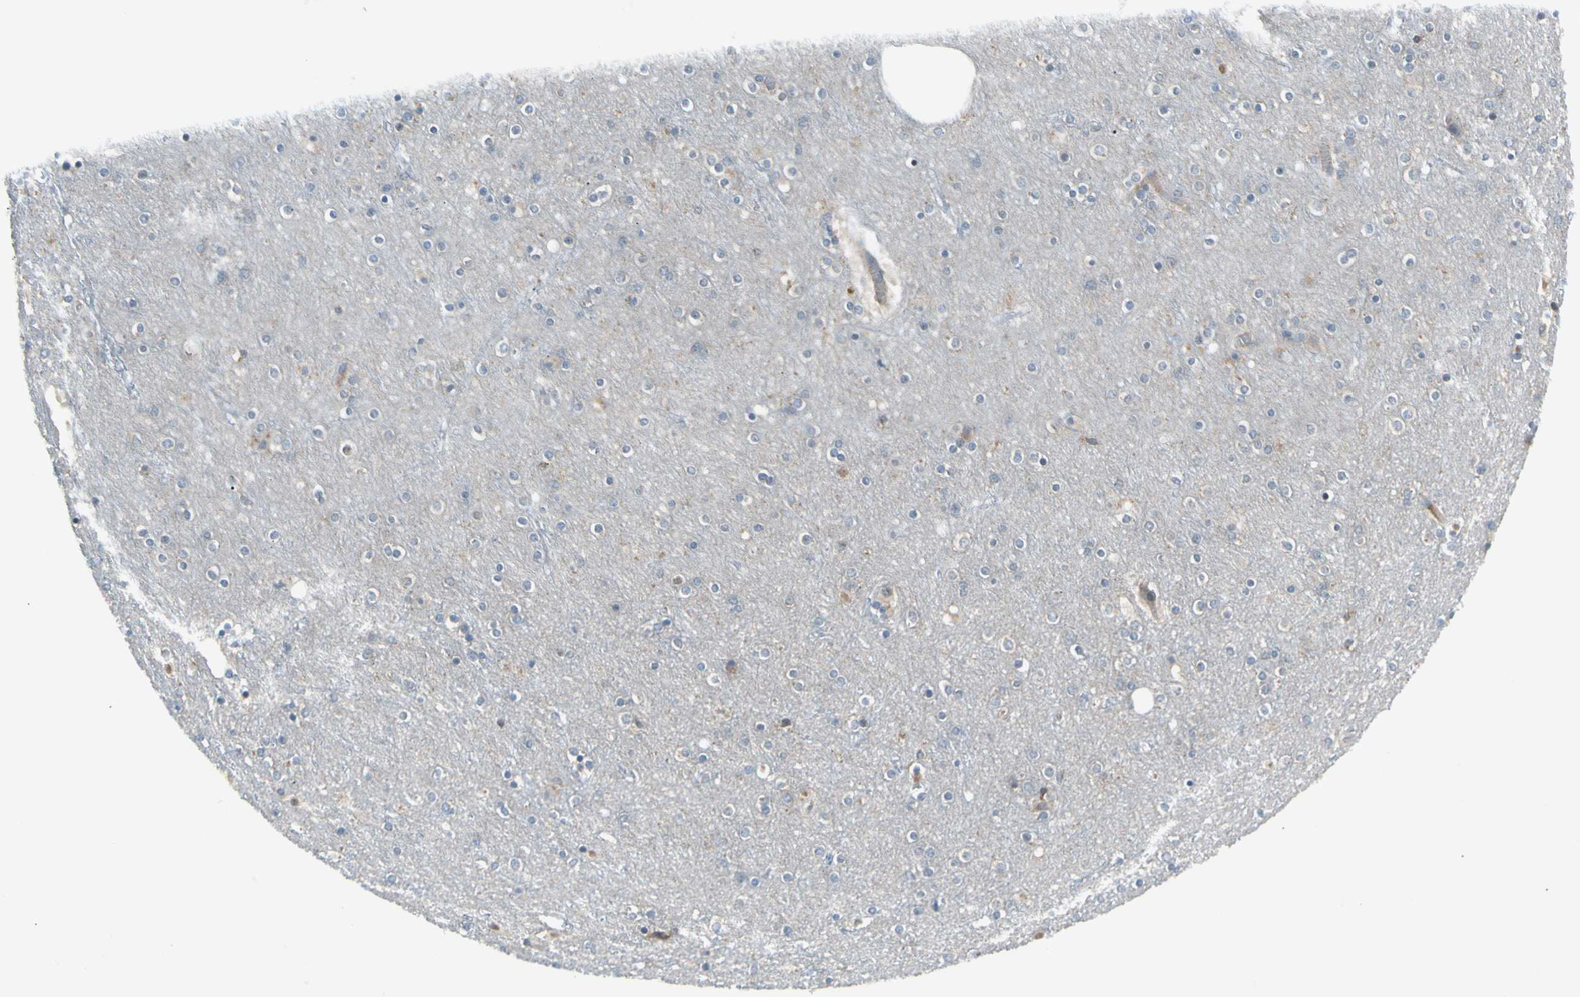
{"staining": {"intensity": "negative", "quantity": "none", "location": "none"}, "tissue": "cerebral cortex", "cell_type": "Endothelial cells", "image_type": "normal", "snomed": [{"axis": "morphology", "description": "Normal tissue, NOS"}, {"axis": "topography", "description": "Cerebral cortex"}], "caption": "Photomicrograph shows no protein positivity in endothelial cells of benign cerebral cortex. Nuclei are stained in blue.", "gene": "PANK2", "patient": {"sex": "female", "age": 54}}